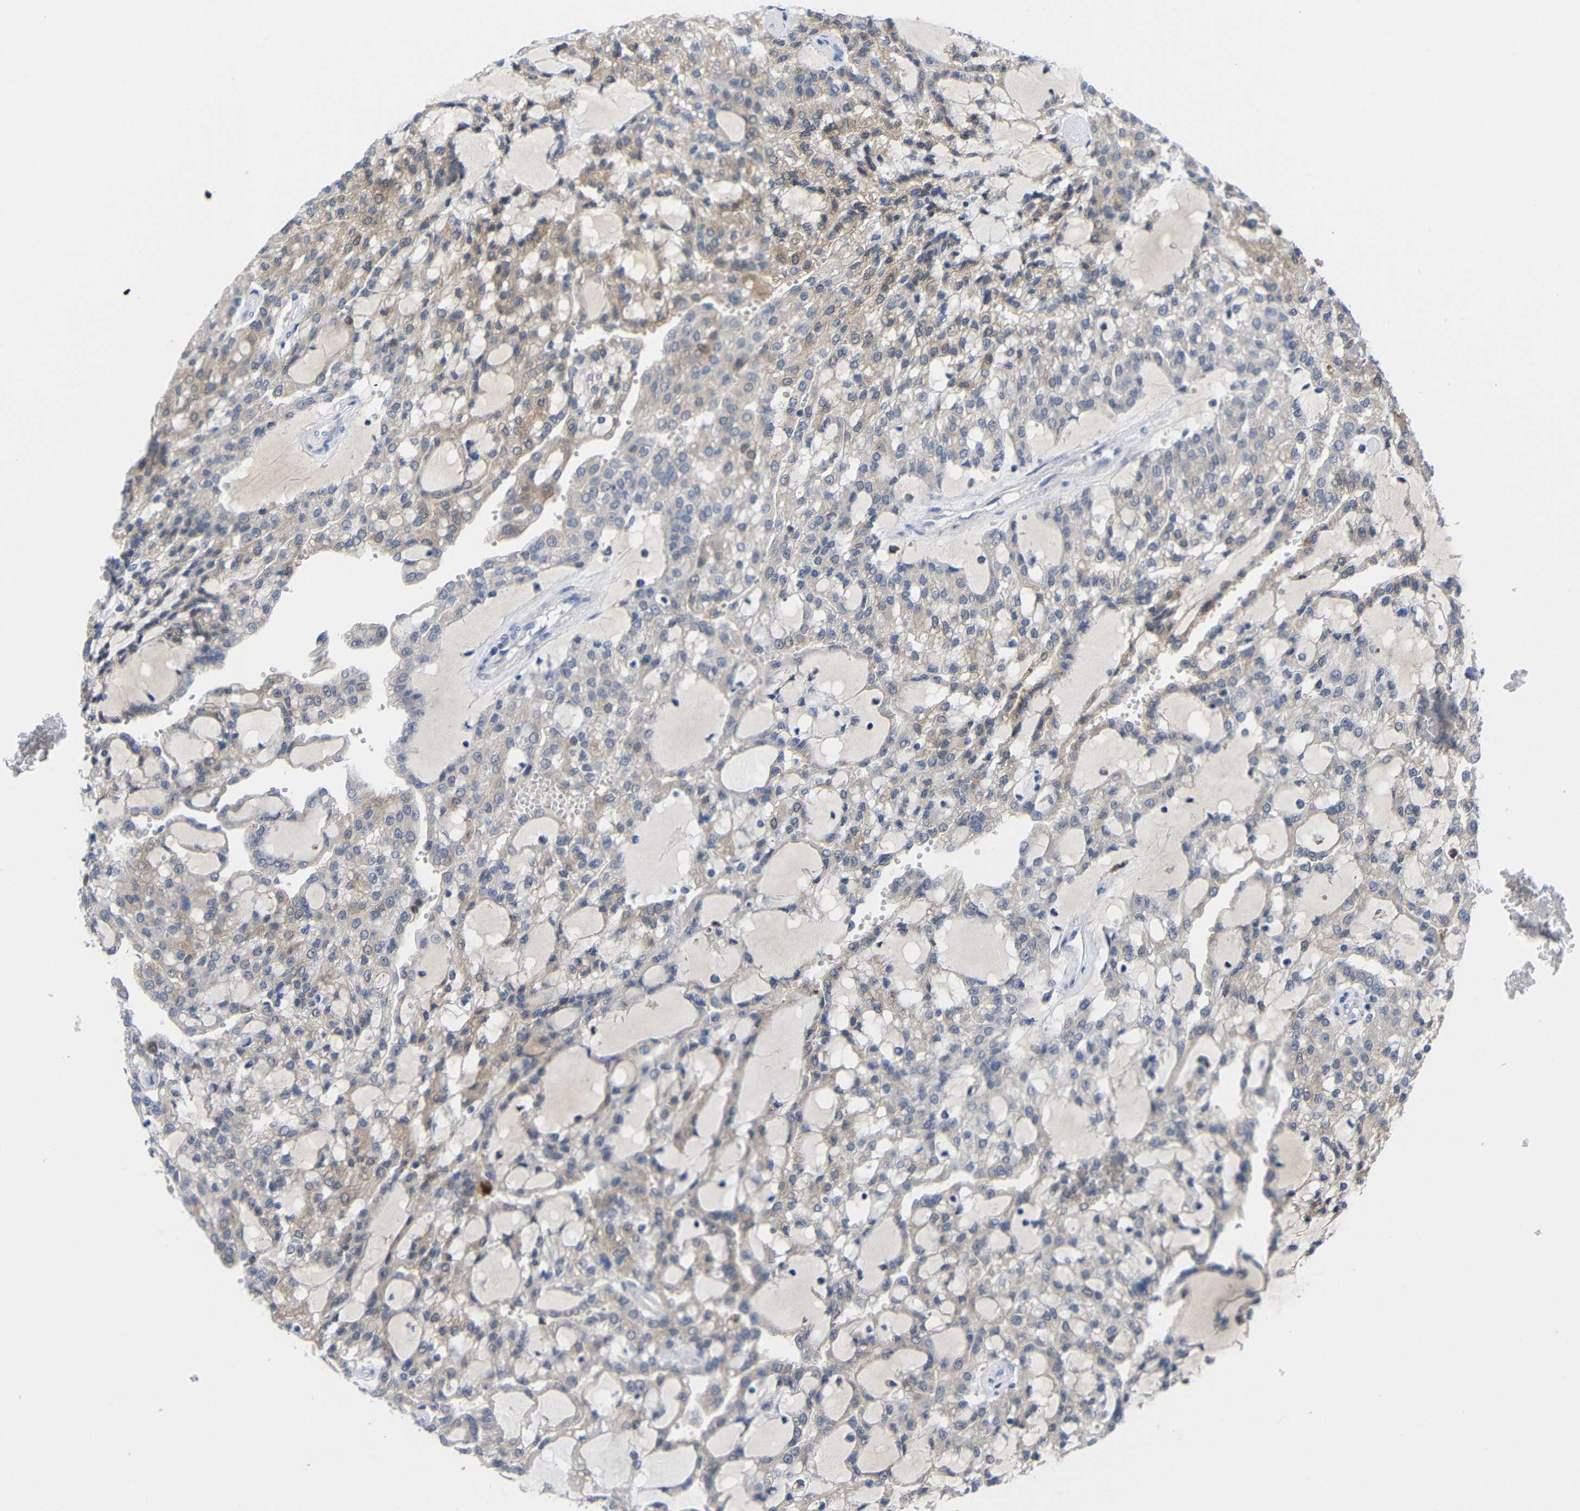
{"staining": {"intensity": "weak", "quantity": "25%-75%", "location": "cytoplasmic/membranous"}, "tissue": "renal cancer", "cell_type": "Tumor cells", "image_type": "cancer", "snomed": [{"axis": "morphology", "description": "Adenocarcinoma, NOS"}, {"axis": "topography", "description": "Kidney"}], "caption": "Immunohistochemical staining of human renal cancer demonstrates low levels of weak cytoplasmic/membranous protein expression in about 25%-75% of tumor cells. (Brightfield microscopy of DAB IHC at high magnification).", "gene": "PEBP1", "patient": {"sex": "male", "age": 63}}